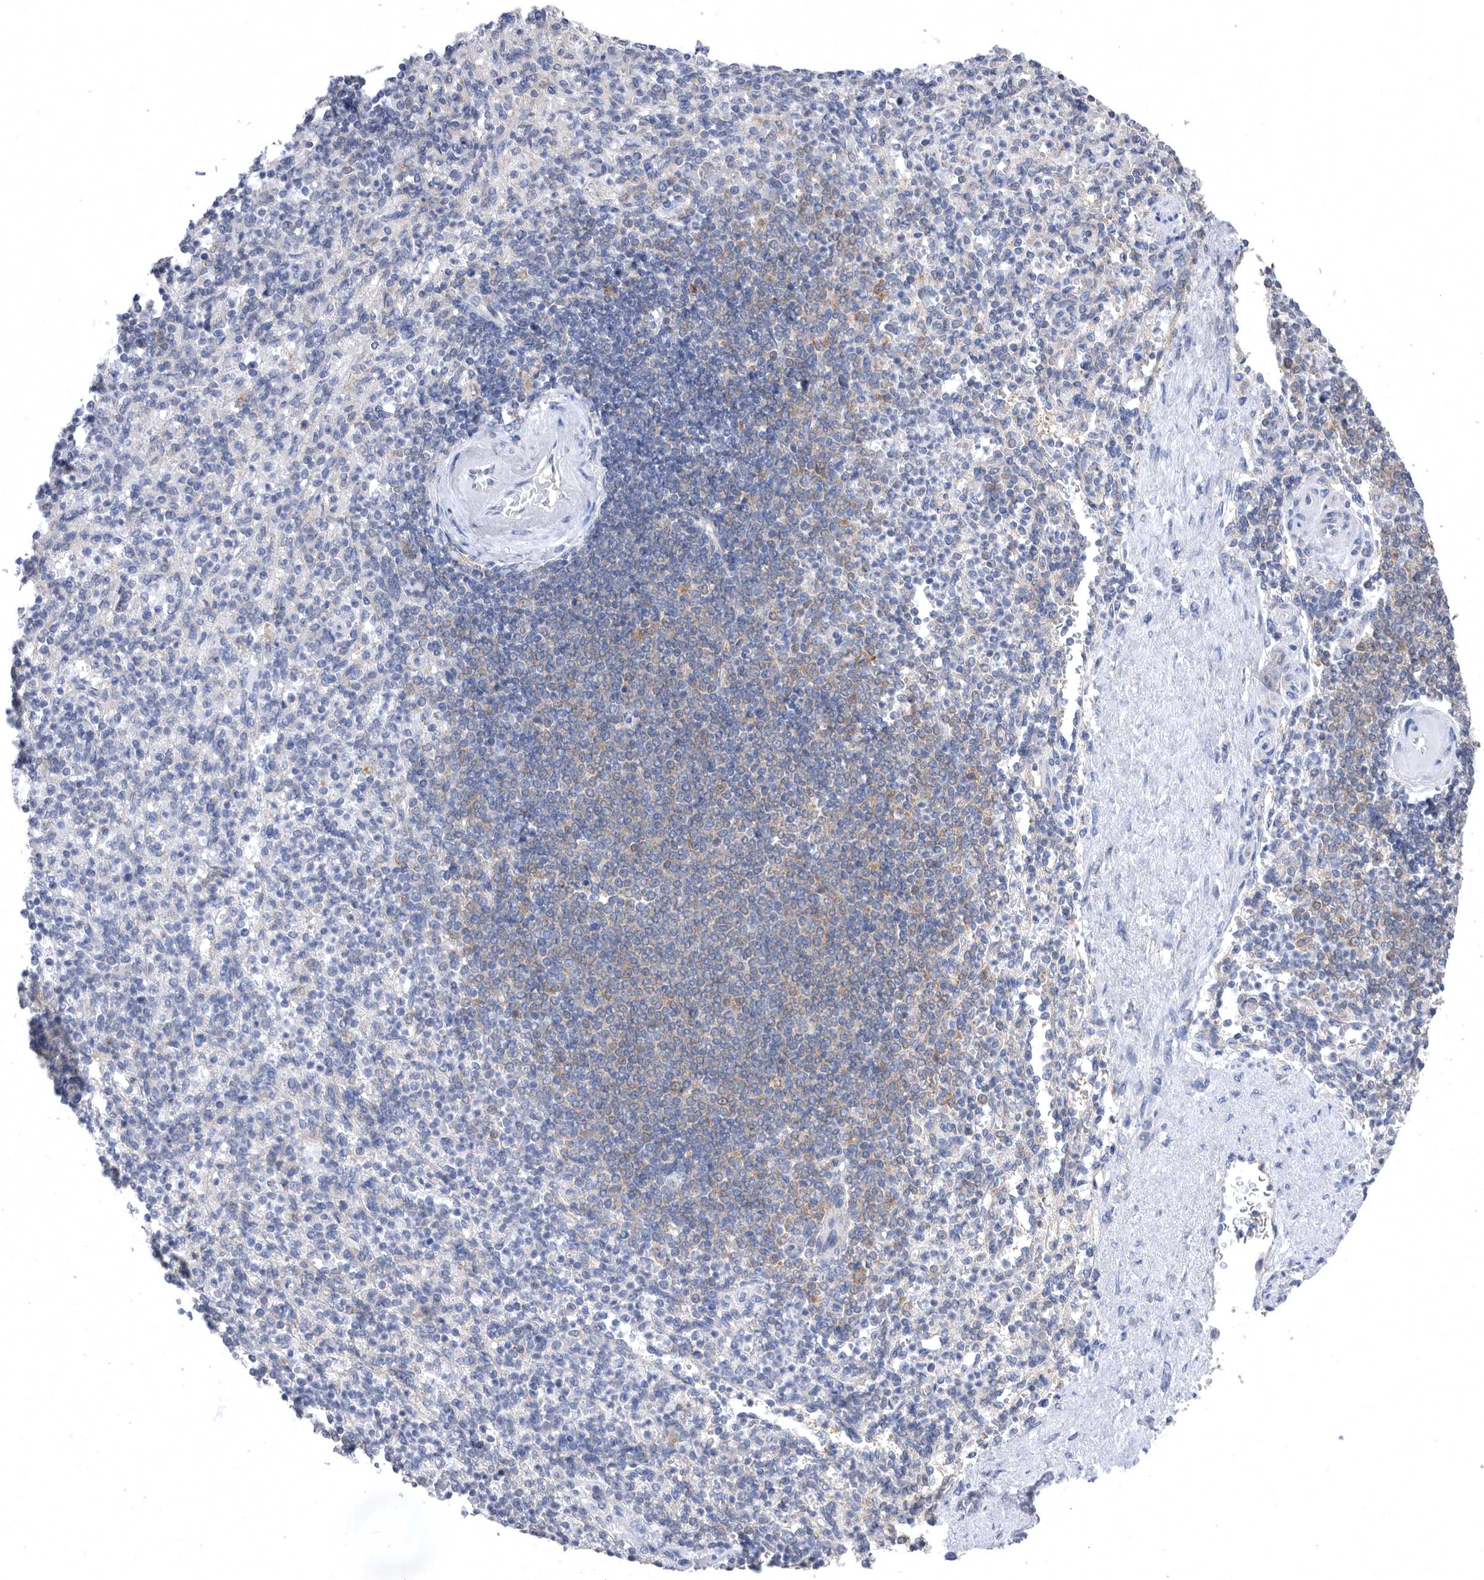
{"staining": {"intensity": "negative", "quantity": "none", "location": "none"}, "tissue": "spleen", "cell_type": "Cells in red pulp", "image_type": "normal", "snomed": [{"axis": "morphology", "description": "Normal tissue, NOS"}, {"axis": "topography", "description": "Spleen"}], "caption": "The histopathology image shows no significant expression in cells in red pulp of spleen. (DAB immunohistochemistry with hematoxylin counter stain).", "gene": "CCT4", "patient": {"sex": "female", "age": 74}}